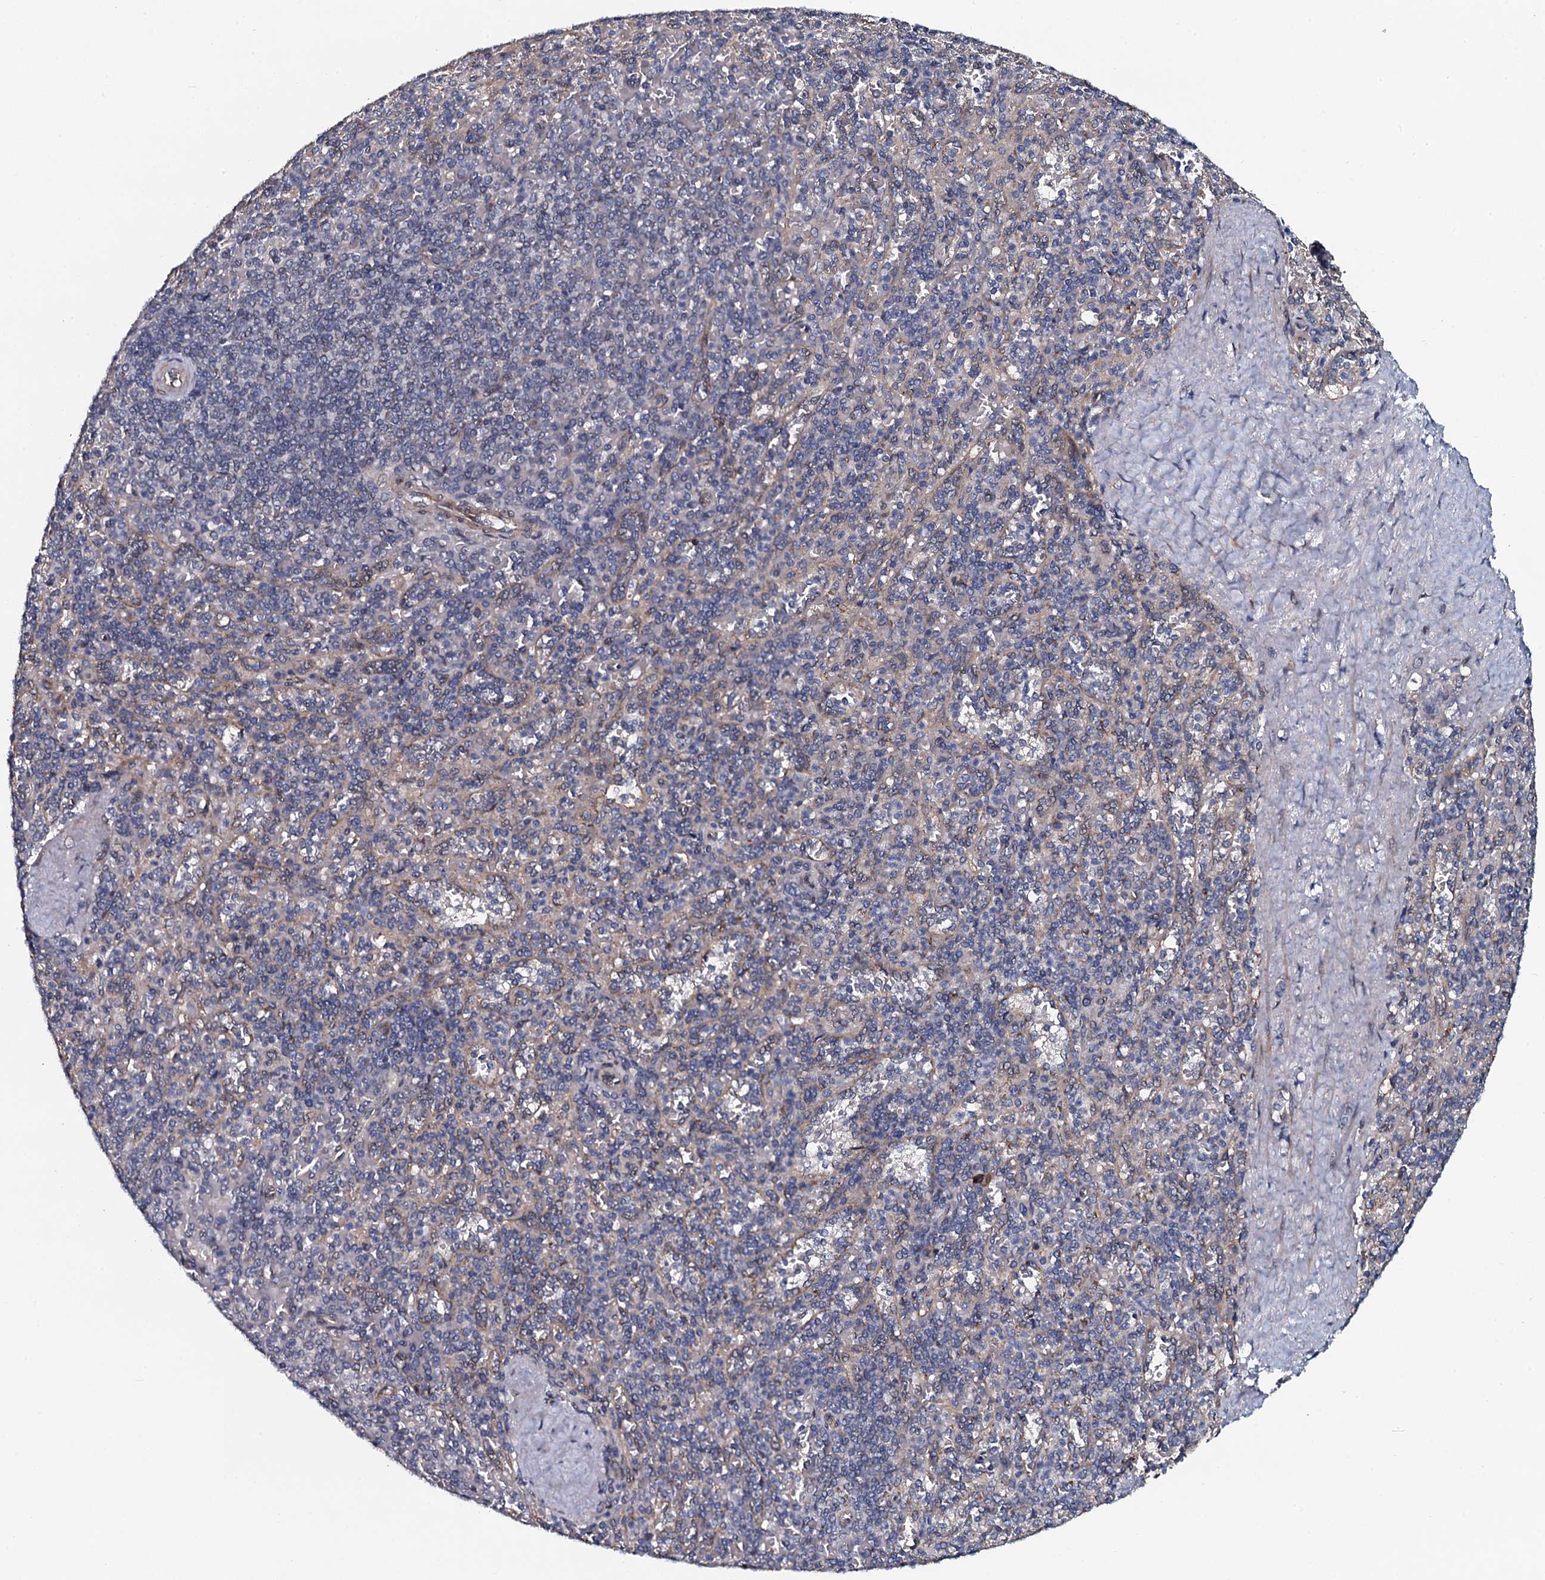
{"staining": {"intensity": "negative", "quantity": "none", "location": "none"}, "tissue": "spleen", "cell_type": "Cells in red pulp", "image_type": "normal", "snomed": [{"axis": "morphology", "description": "Normal tissue, NOS"}, {"axis": "topography", "description": "Spleen"}], "caption": "Immunohistochemistry (IHC) photomicrograph of benign human spleen stained for a protein (brown), which exhibits no staining in cells in red pulp. (DAB immunohistochemistry (IHC) with hematoxylin counter stain).", "gene": "KCTD4", "patient": {"sex": "male", "age": 82}}